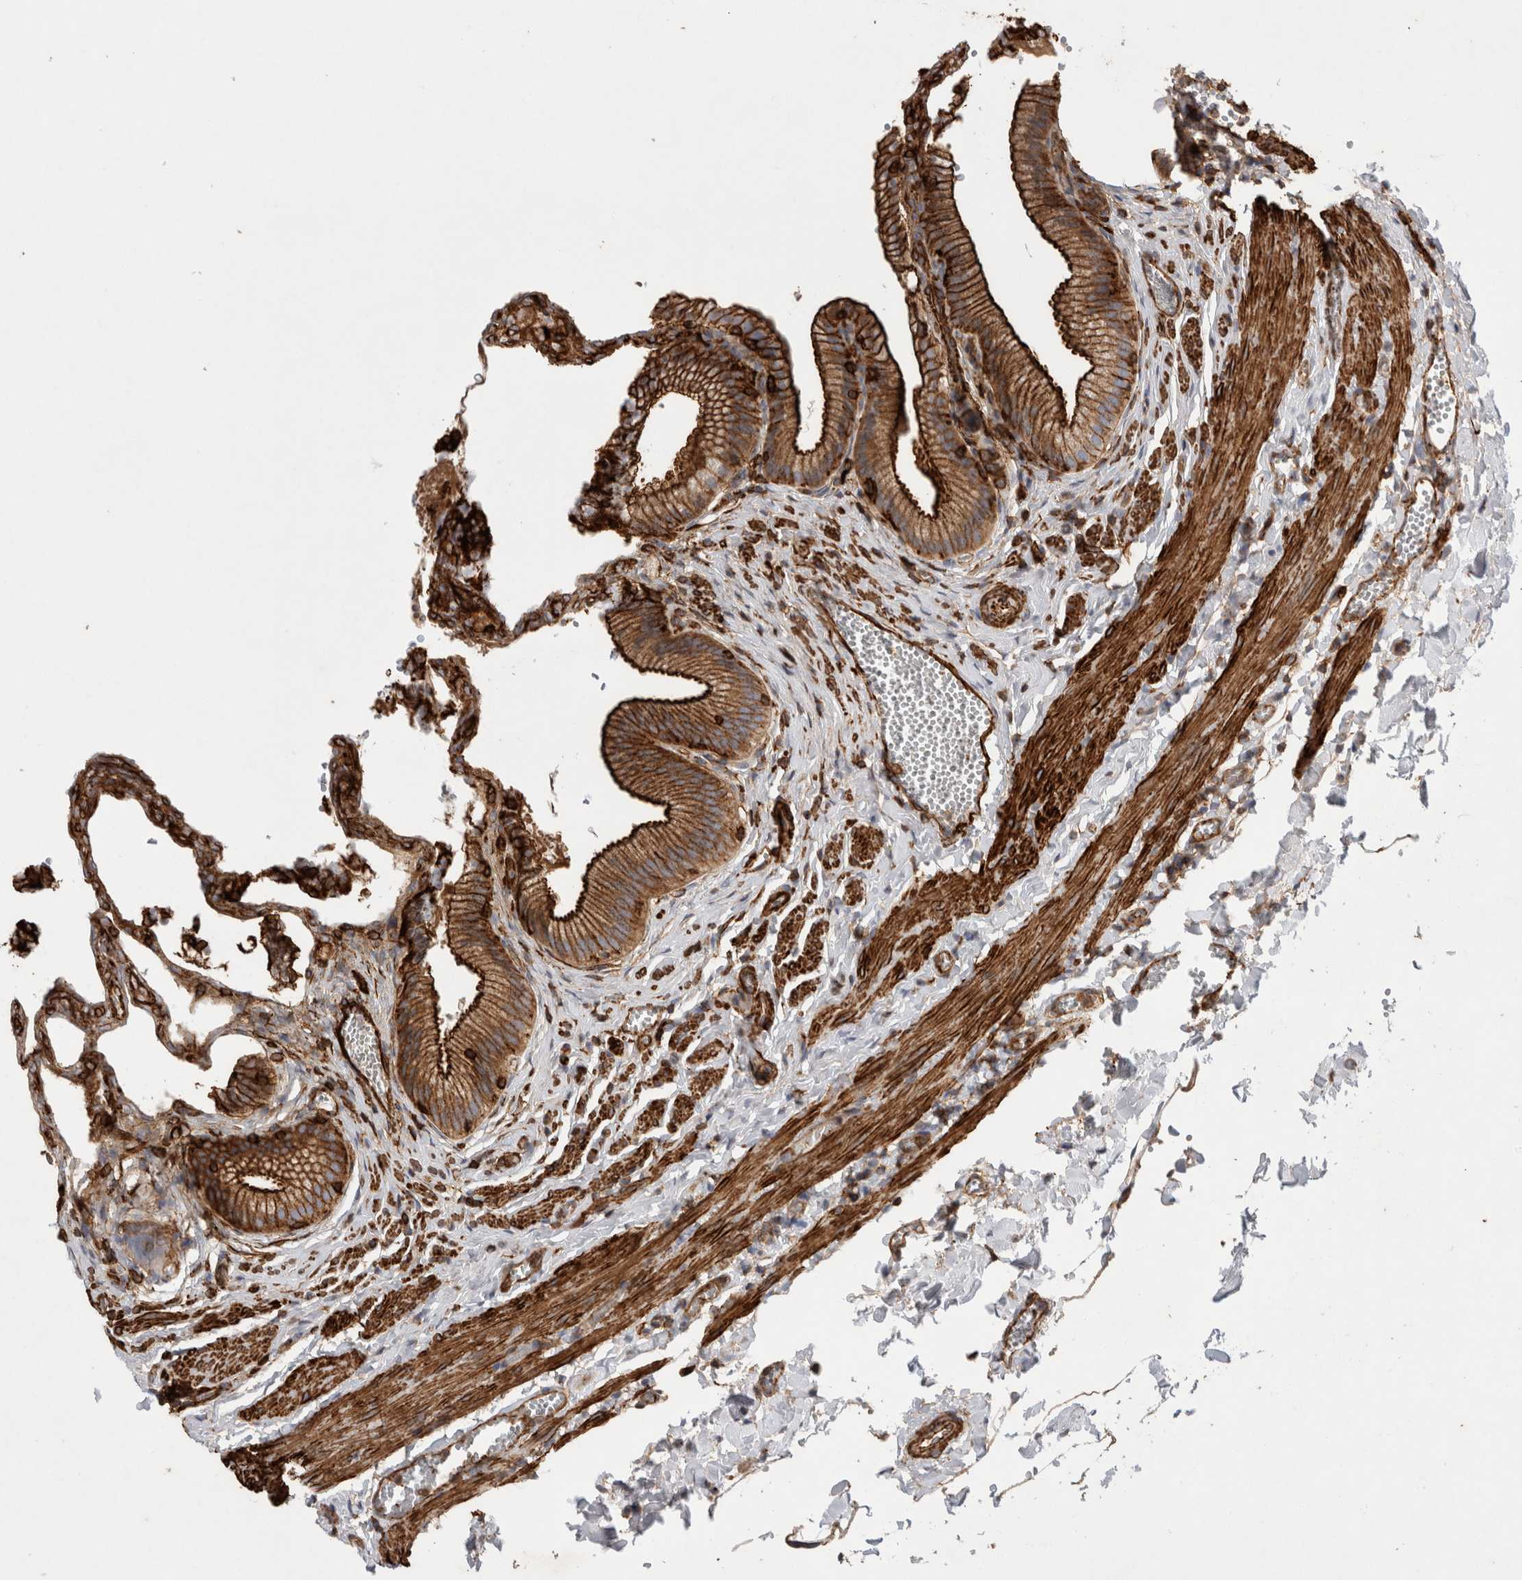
{"staining": {"intensity": "strong", "quantity": ">75%", "location": "cytoplasmic/membranous"}, "tissue": "gallbladder", "cell_type": "Glandular cells", "image_type": "normal", "snomed": [{"axis": "morphology", "description": "Normal tissue, NOS"}, {"axis": "topography", "description": "Gallbladder"}], "caption": "IHC of benign gallbladder demonstrates high levels of strong cytoplasmic/membranous expression in approximately >75% of glandular cells. (DAB IHC, brown staining for protein, blue staining for nuclei).", "gene": "GPER1", "patient": {"sex": "male", "age": 38}}